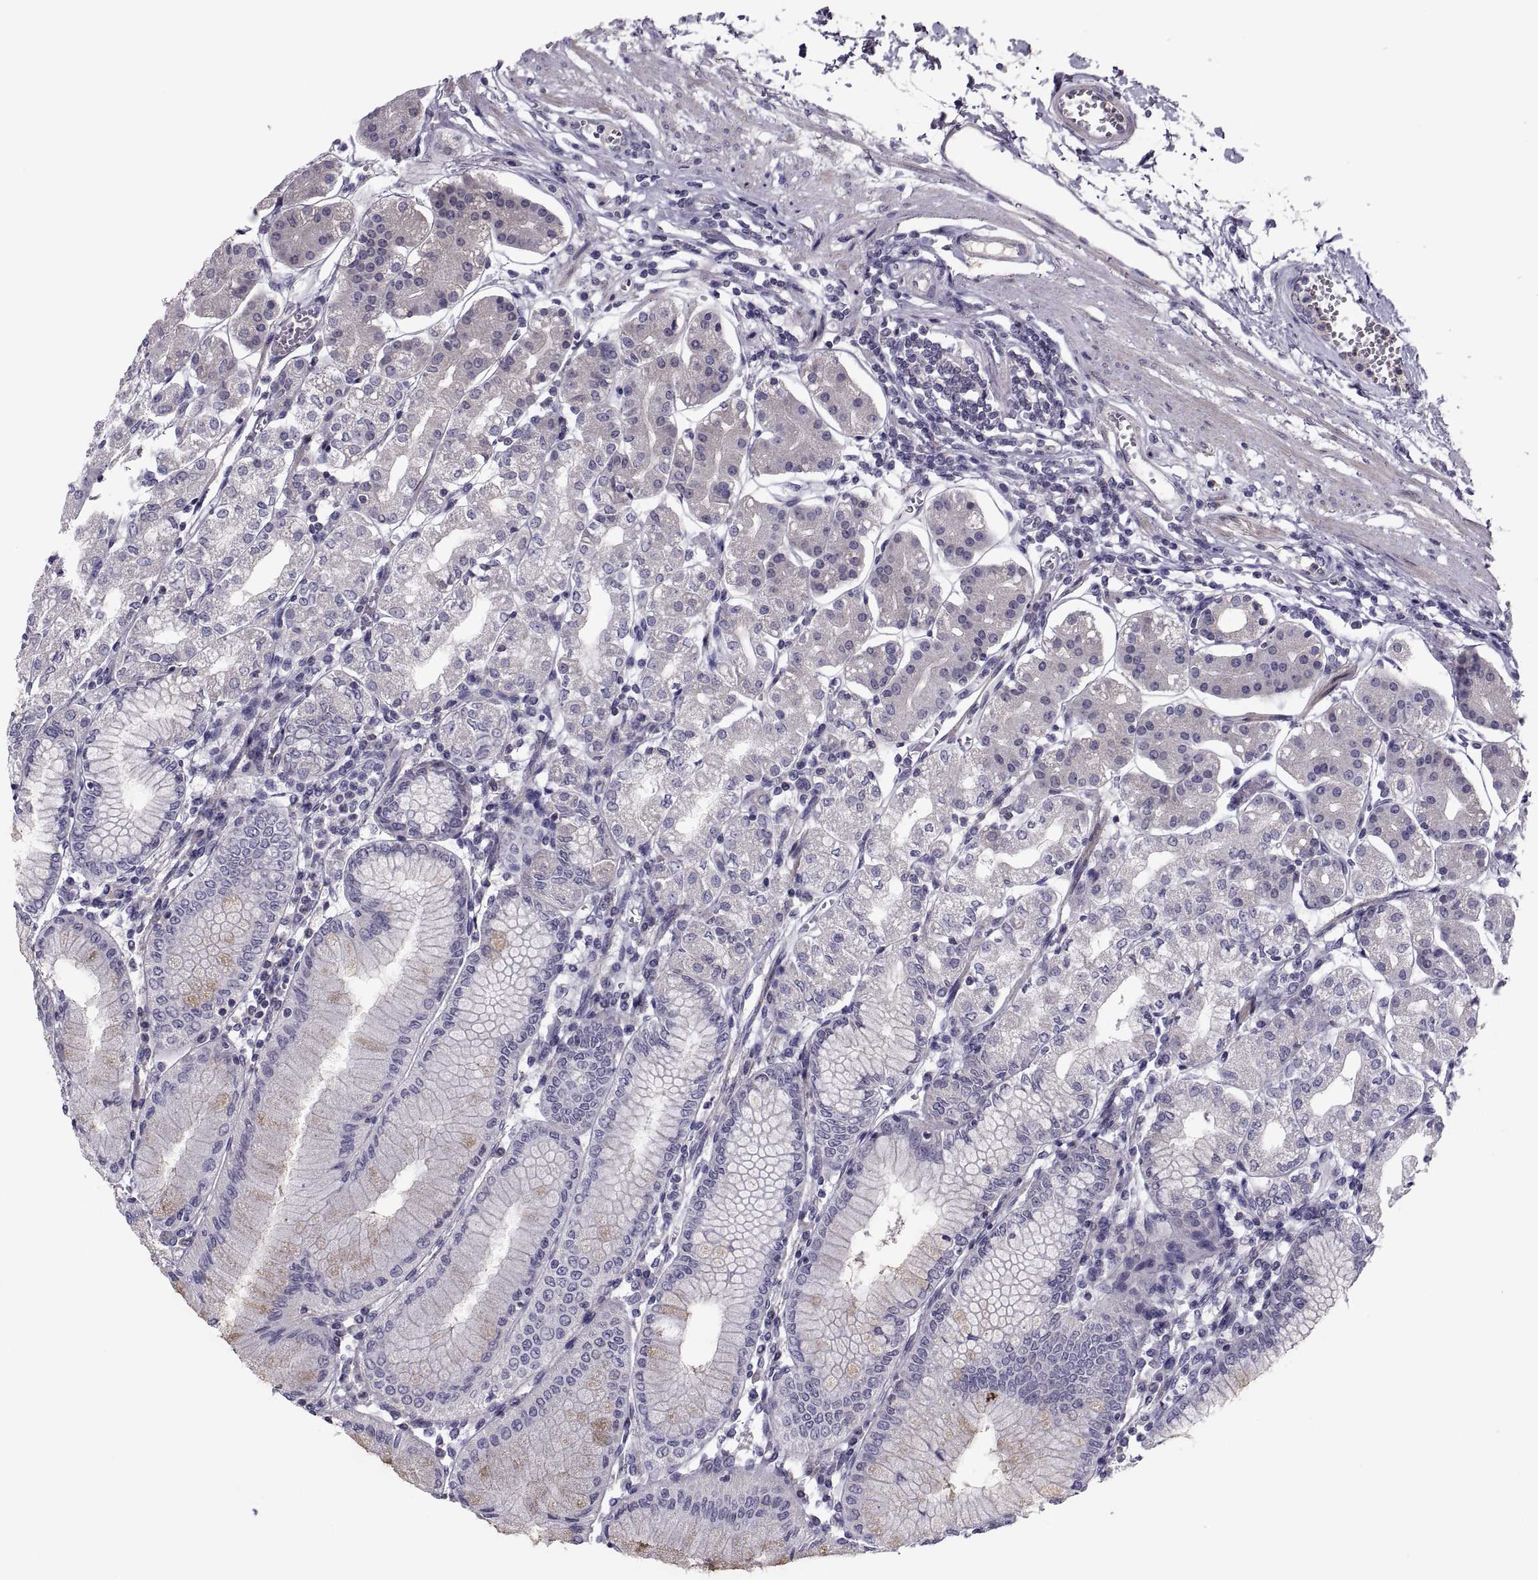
{"staining": {"intensity": "negative", "quantity": "none", "location": "none"}, "tissue": "stomach", "cell_type": "Glandular cells", "image_type": "normal", "snomed": [{"axis": "morphology", "description": "Normal tissue, NOS"}, {"axis": "topography", "description": "Skeletal muscle"}, {"axis": "topography", "description": "Stomach"}], "caption": "Immunohistochemical staining of benign human stomach reveals no significant expression in glandular cells.", "gene": "PDZRN4", "patient": {"sex": "female", "age": 57}}